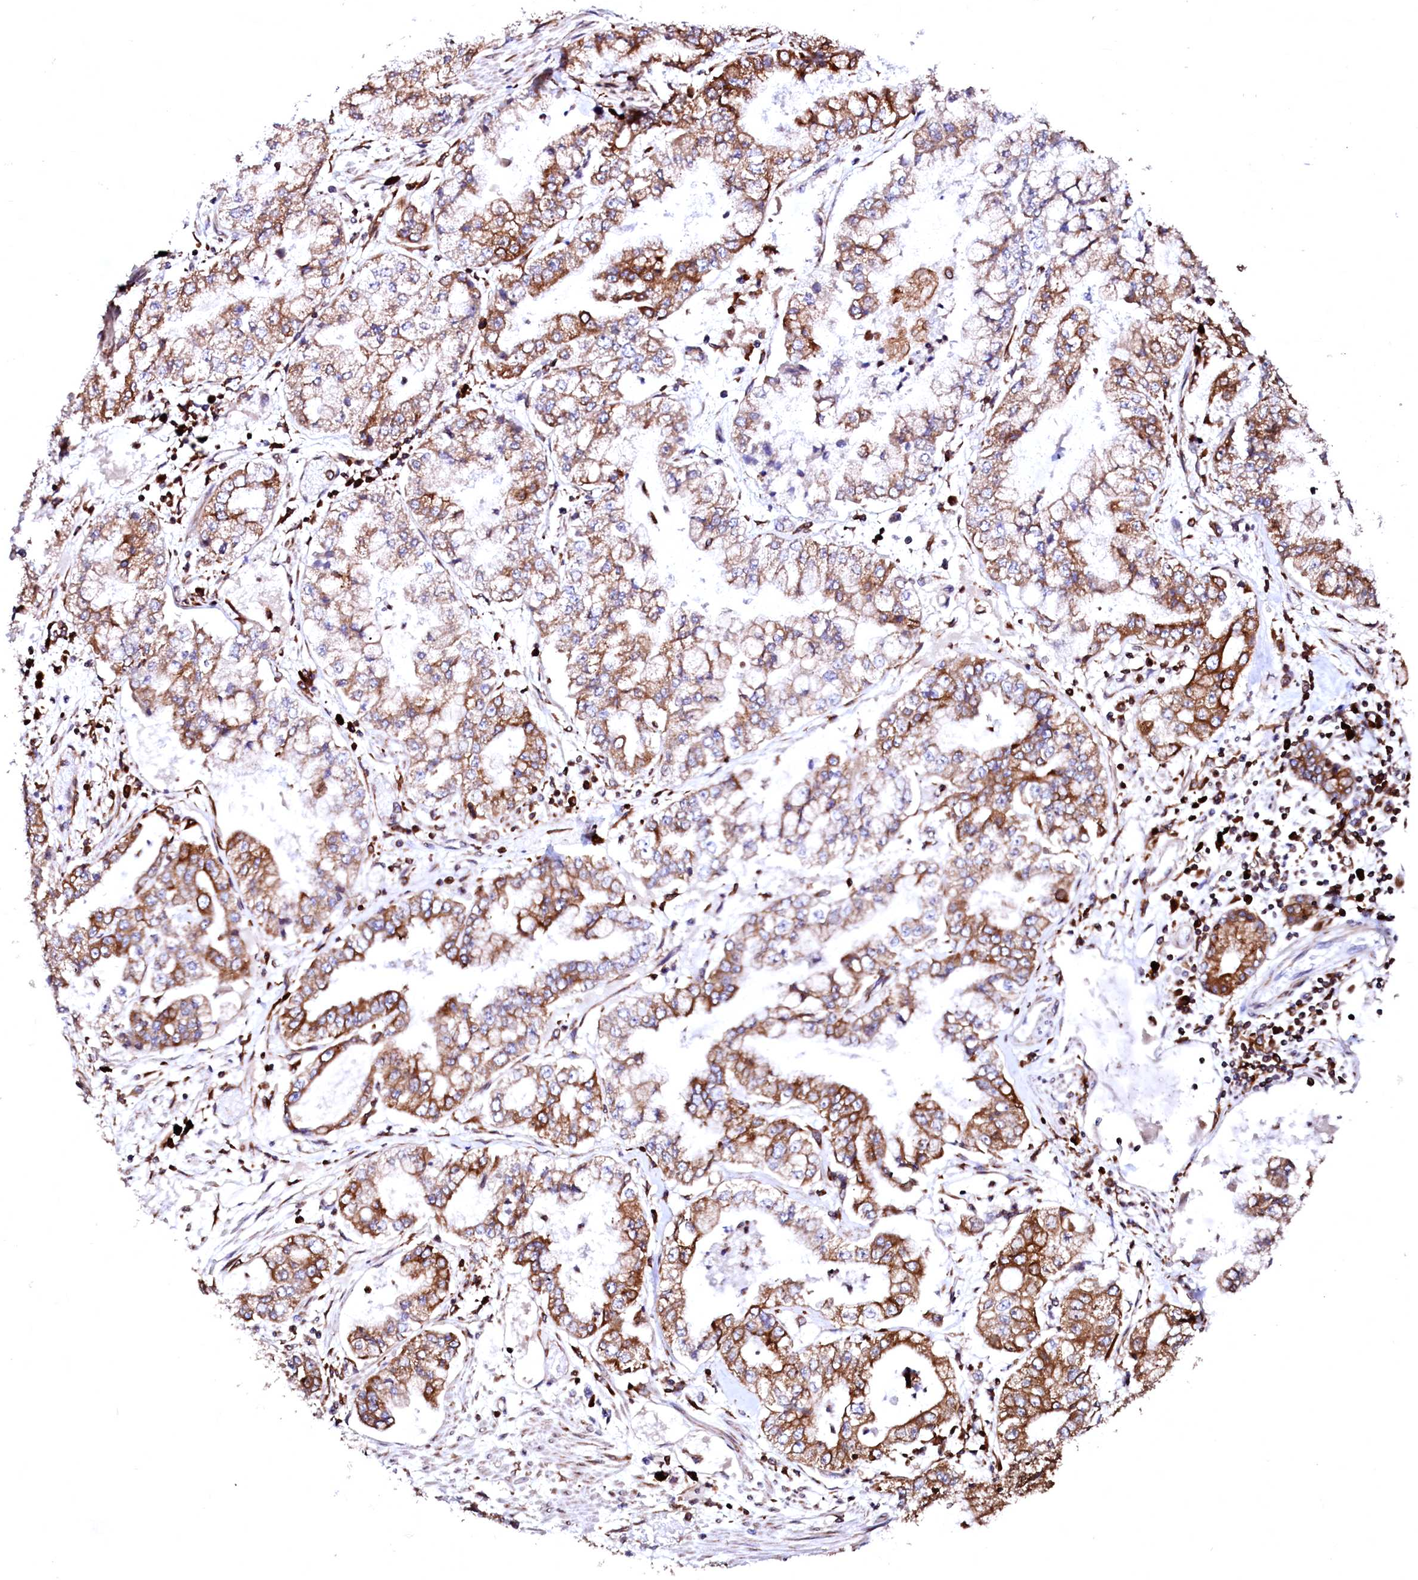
{"staining": {"intensity": "moderate", "quantity": ">75%", "location": "cytoplasmic/membranous"}, "tissue": "stomach cancer", "cell_type": "Tumor cells", "image_type": "cancer", "snomed": [{"axis": "morphology", "description": "Adenocarcinoma, NOS"}, {"axis": "topography", "description": "Stomach"}], "caption": "A medium amount of moderate cytoplasmic/membranous expression is identified in about >75% of tumor cells in stomach cancer tissue.", "gene": "DERL1", "patient": {"sex": "male", "age": 76}}